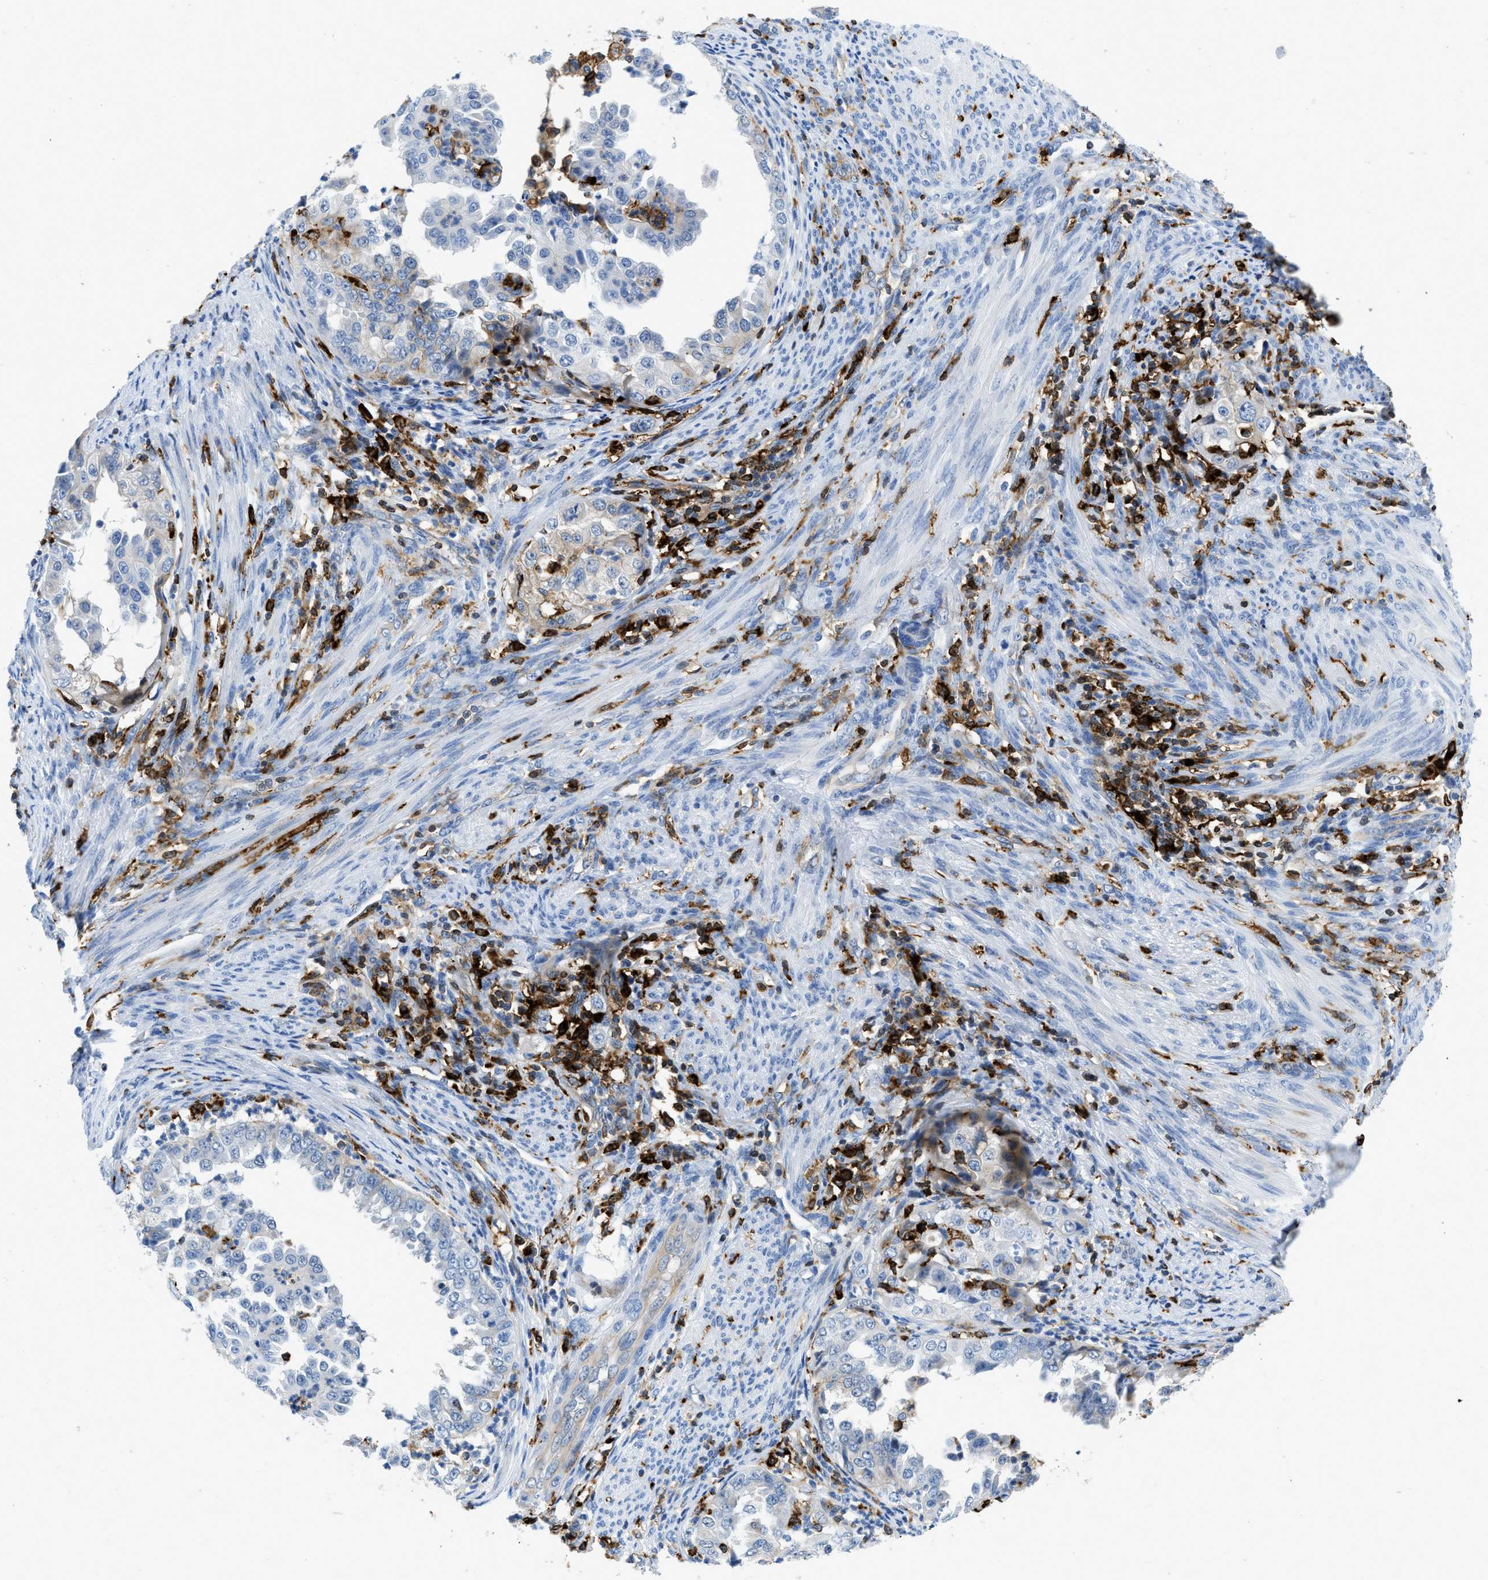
{"staining": {"intensity": "weak", "quantity": "<25%", "location": "cytoplasmic/membranous"}, "tissue": "endometrial cancer", "cell_type": "Tumor cells", "image_type": "cancer", "snomed": [{"axis": "morphology", "description": "Adenocarcinoma, NOS"}, {"axis": "topography", "description": "Endometrium"}], "caption": "There is no significant expression in tumor cells of adenocarcinoma (endometrial). (Brightfield microscopy of DAB (3,3'-diaminobenzidine) IHC at high magnification).", "gene": "CD226", "patient": {"sex": "female", "age": 85}}